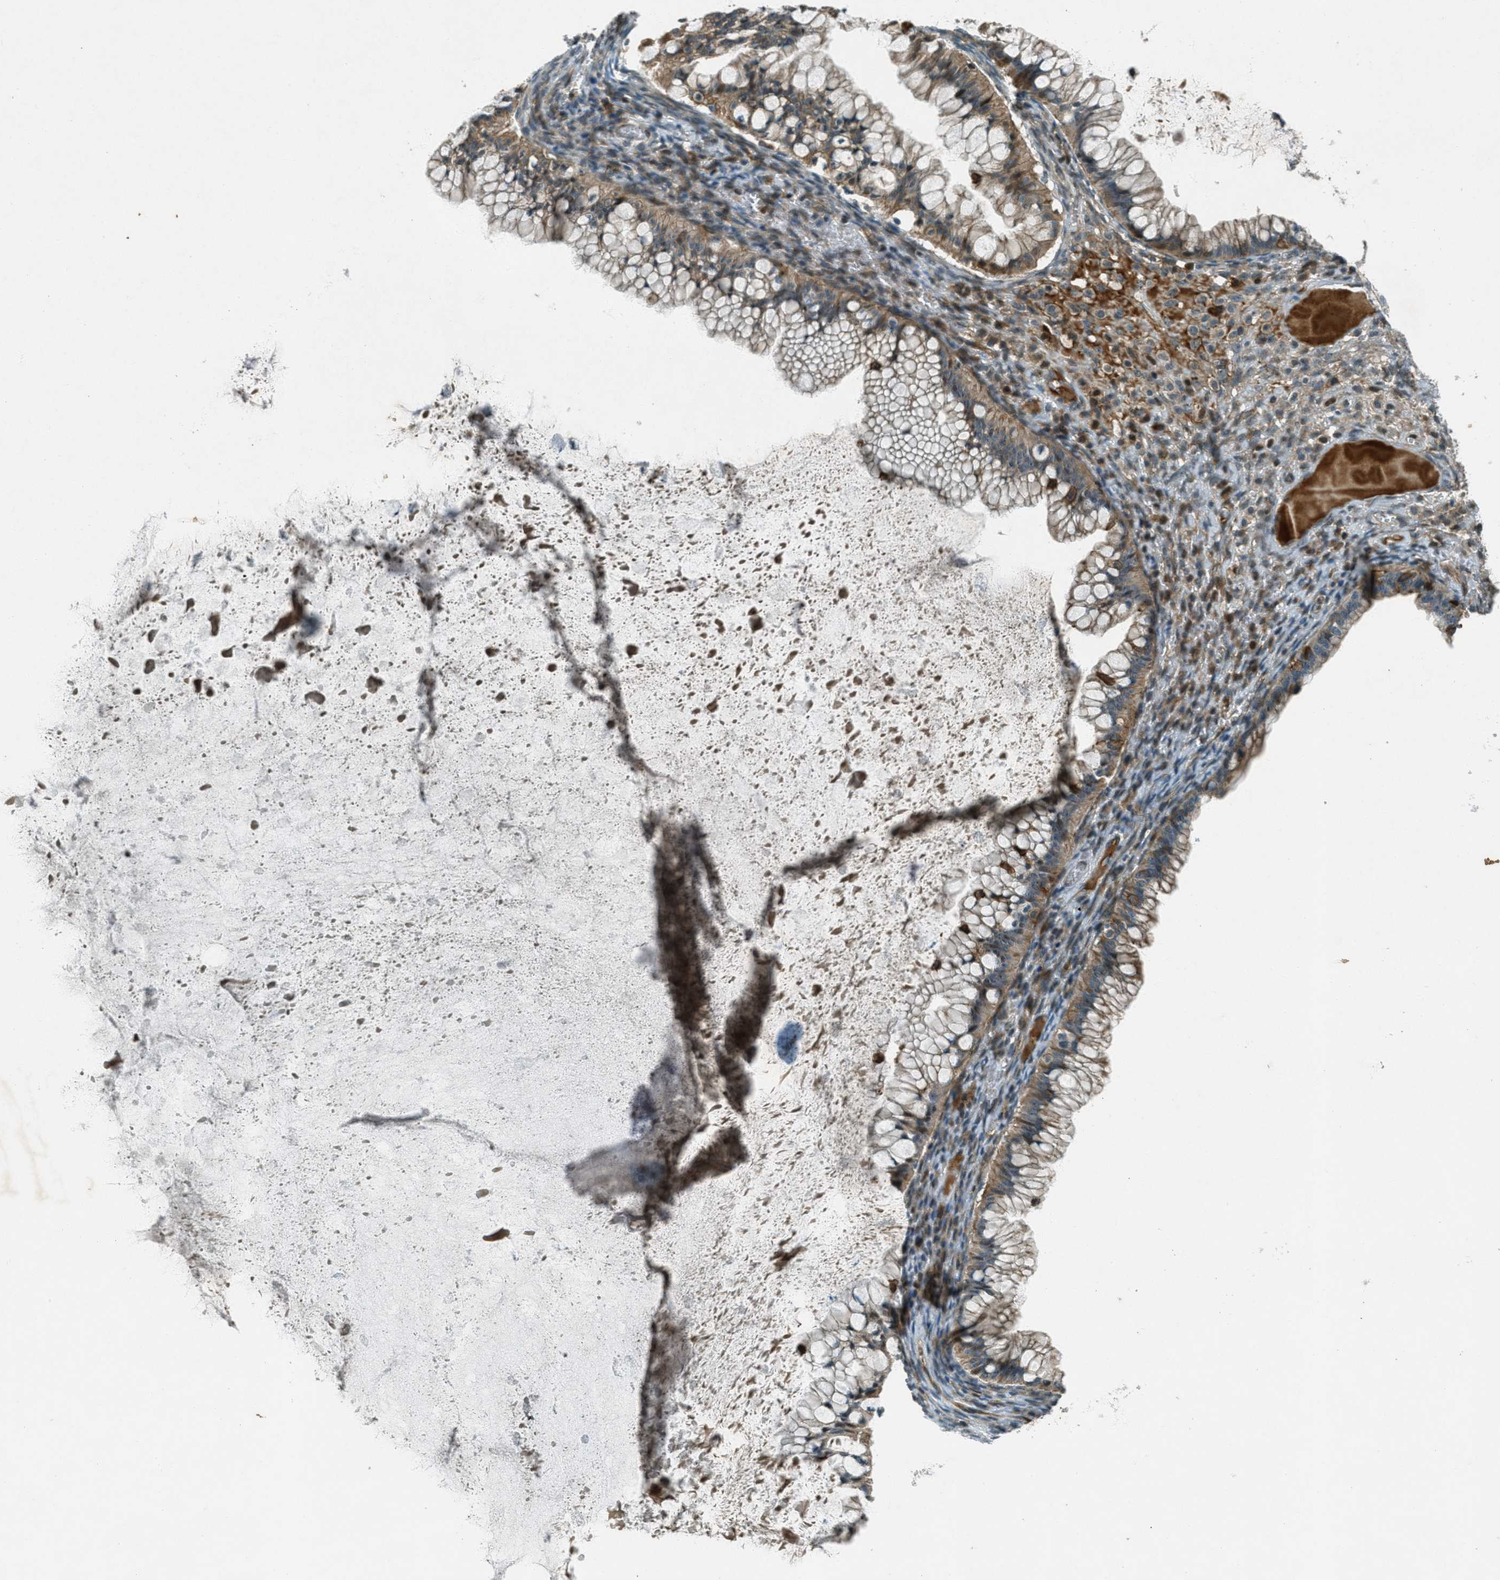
{"staining": {"intensity": "weak", "quantity": ">75%", "location": "cytoplasmic/membranous"}, "tissue": "ovarian cancer", "cell_type": "Tumor cells", "image_type": "cancer", "snomed": [{"axis": "morphology", "description": "Cystadenocarcinoma, mucinous, NOS"}, {"axis": "topography", "description": "Ovary"}], "caption": "Ovarian mucinous cystadenocarcinoma stained with a protein marker exhibits weak staining in tumor cells.", "gene": "STK11", "patient": {"sex": "female", "age": 57}}